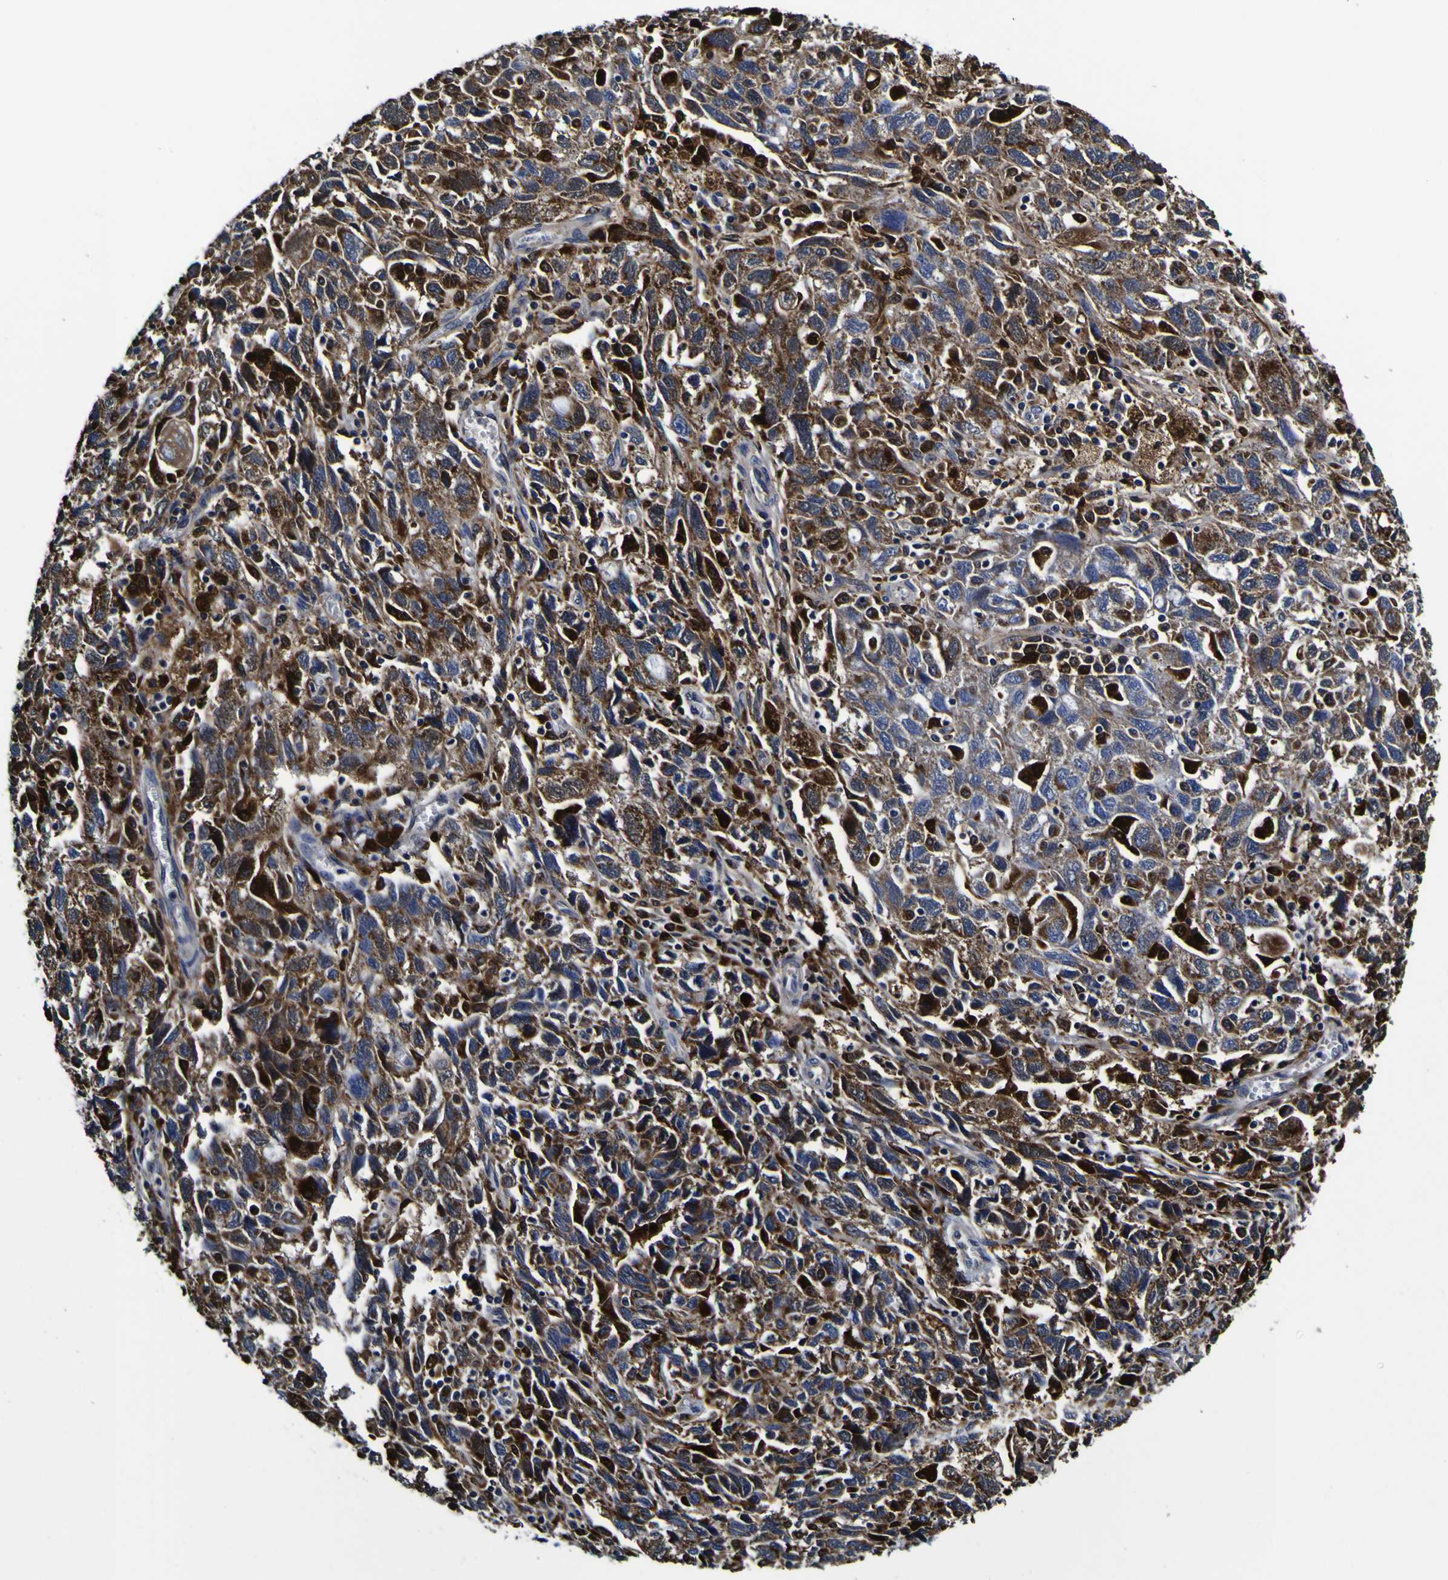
{"staining": {"intensity": "moderate", "quantity": "25%-75%", "location": "cytoplasmic/membranous"}, "tissue": "ovarian cancer", "cell_type": "Tumor cells", "image_type": "cancer", "snomed": [{"axis": "morphology", "description": "Carcinoma, NOS"}, {"axis": "morphology", "description": "Cystadenocarcinoma, serous, NOS"}, {"axis": "topography", "description": "Ovary"}], "caption": "An IHC histopathology image of tumor tissue is shown. Protein staining in brown highlights moderate cytoplasmic/membranous positivity in ovarian serous cystadenocarcinoma within tumor cells.", "gene": "GPX1", "patient": {"sex": "female", "age": 69}}